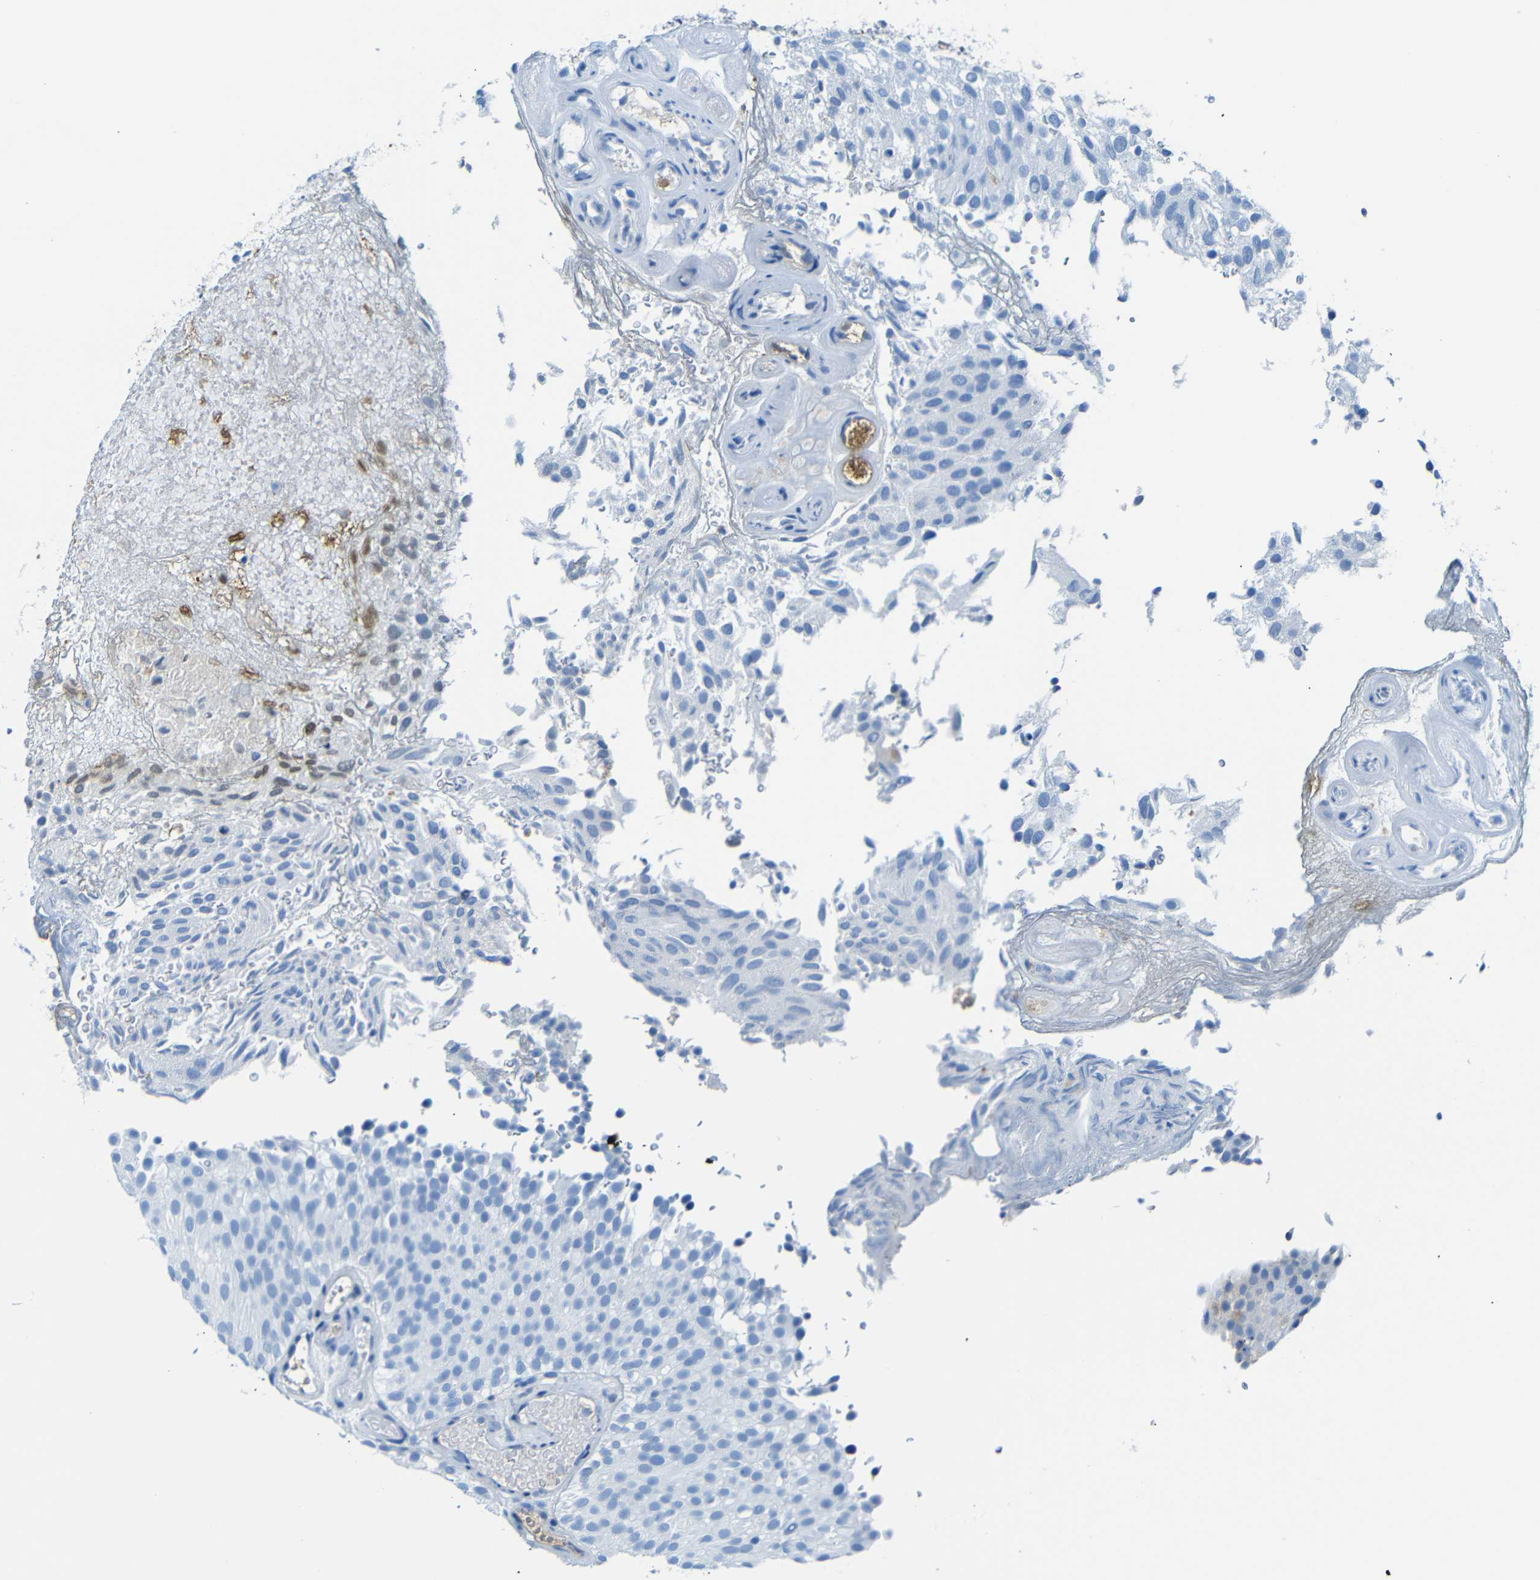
{"staining": {"intensity": "negative", "quantity": "none", "location": "none"}, "tissue": "urothelial cancer", "cell_type": "Tumor cells", "image_type": "cancer", "snomed": [{"axis": "morphology", "description": "Urothelial carcinoma, Low grade"}, {"axis": "topography", "description": "Urinary bladder"}], "caption": "Human urothelial cancer stained for a protein using immunohistochemistry shows no expression in tumor cells.", "gene": "SERPINA1", "patient": {"sex": "male", "age": 78}}